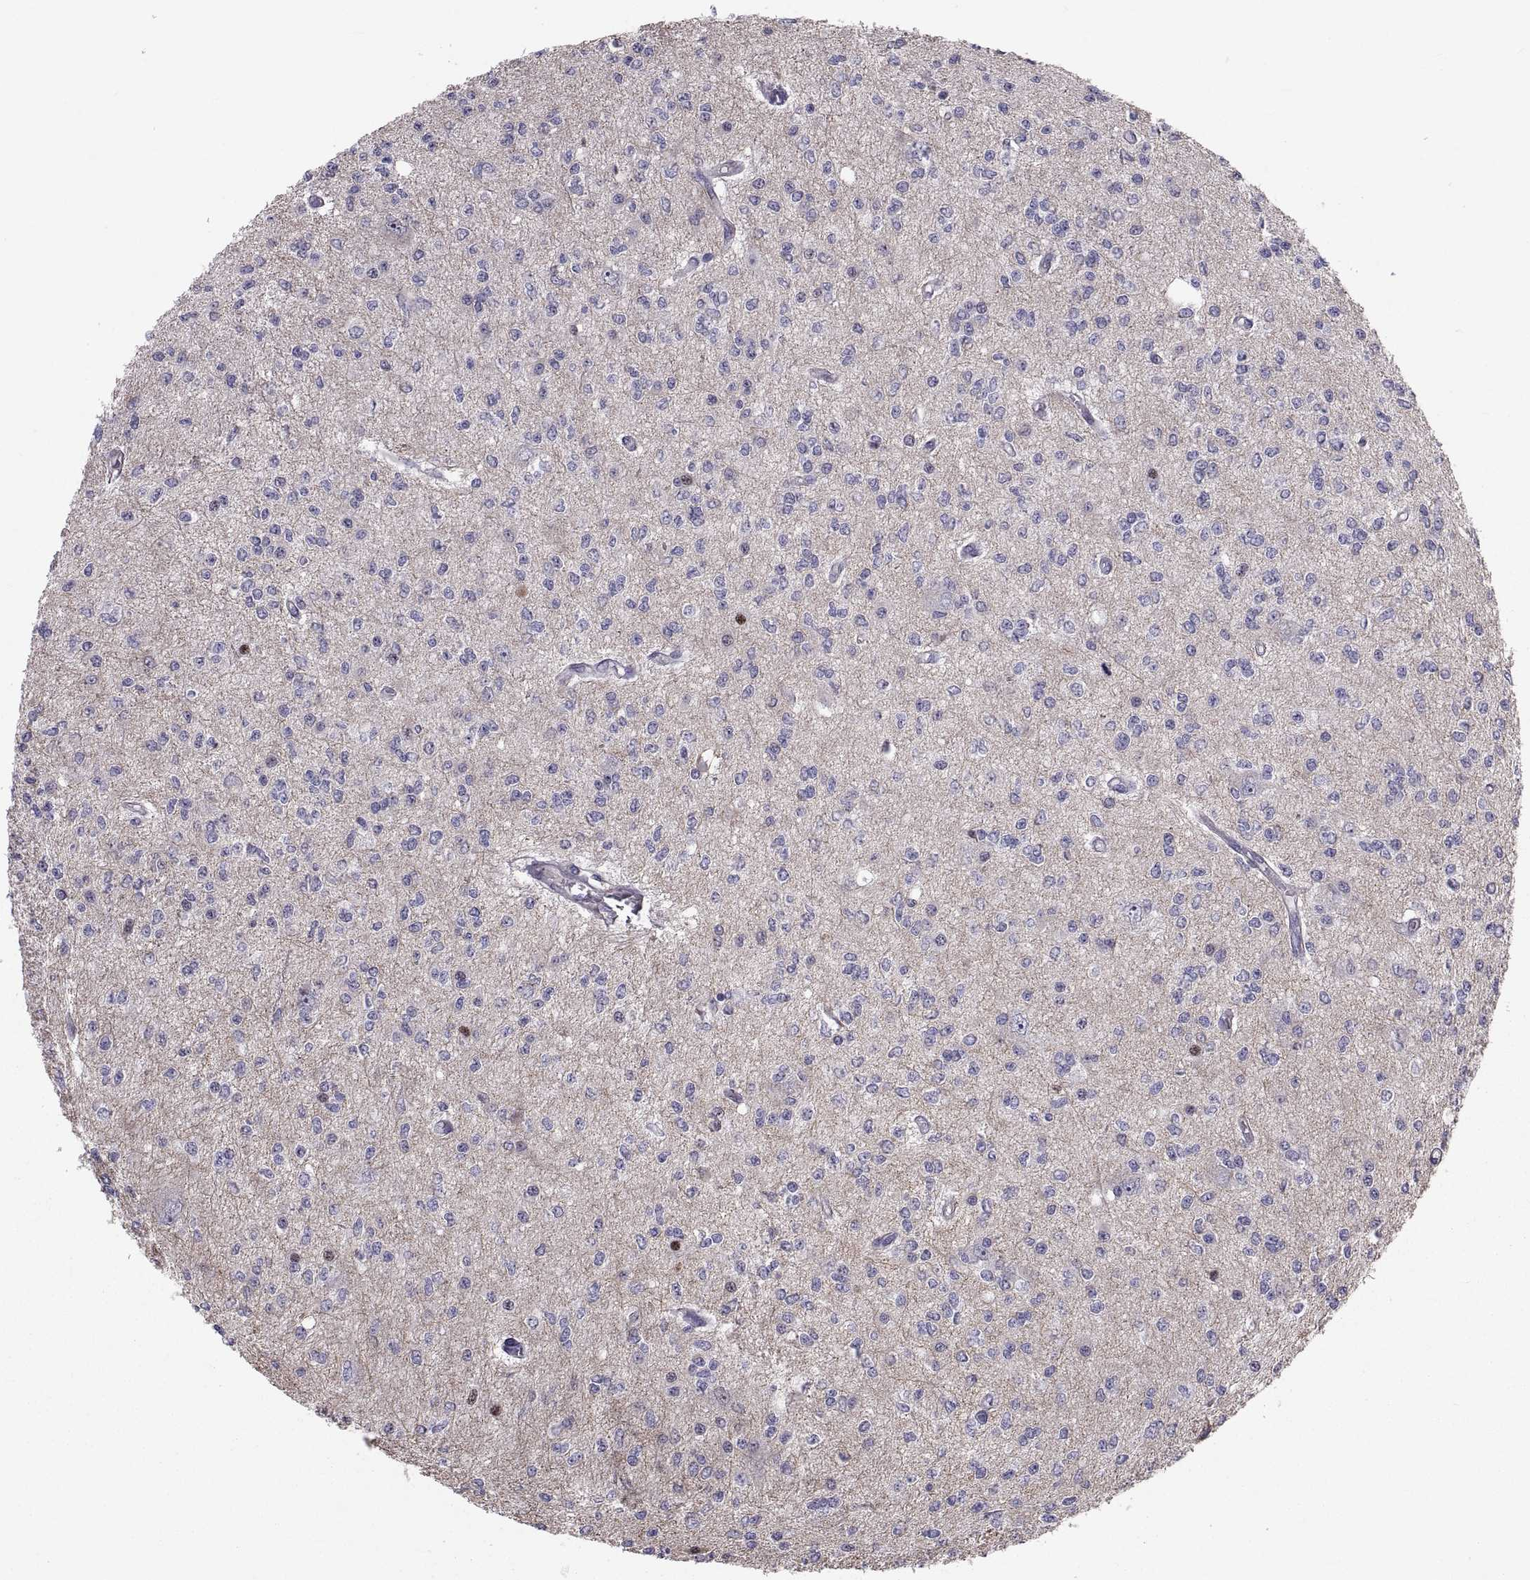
{"staining": {"intensity": "moderate", "quantity": "<25%", "location": "cytoplasmic/membranous"}, "tissue": "glioma", "cell_type": "Tumor cells", "image_type": "cancer", "snomed": [{"axis": "morphology", "description": "Glioma, malignant, Low grade"}, {"axis": "topography", "description": "Brain"}], "caption": "Low-grade glioma (malignant) stained with a protein marker displays moderate staining in tumor cells.", "gene": "ANO1", "patient": {"sex": "male", "age": 67}}